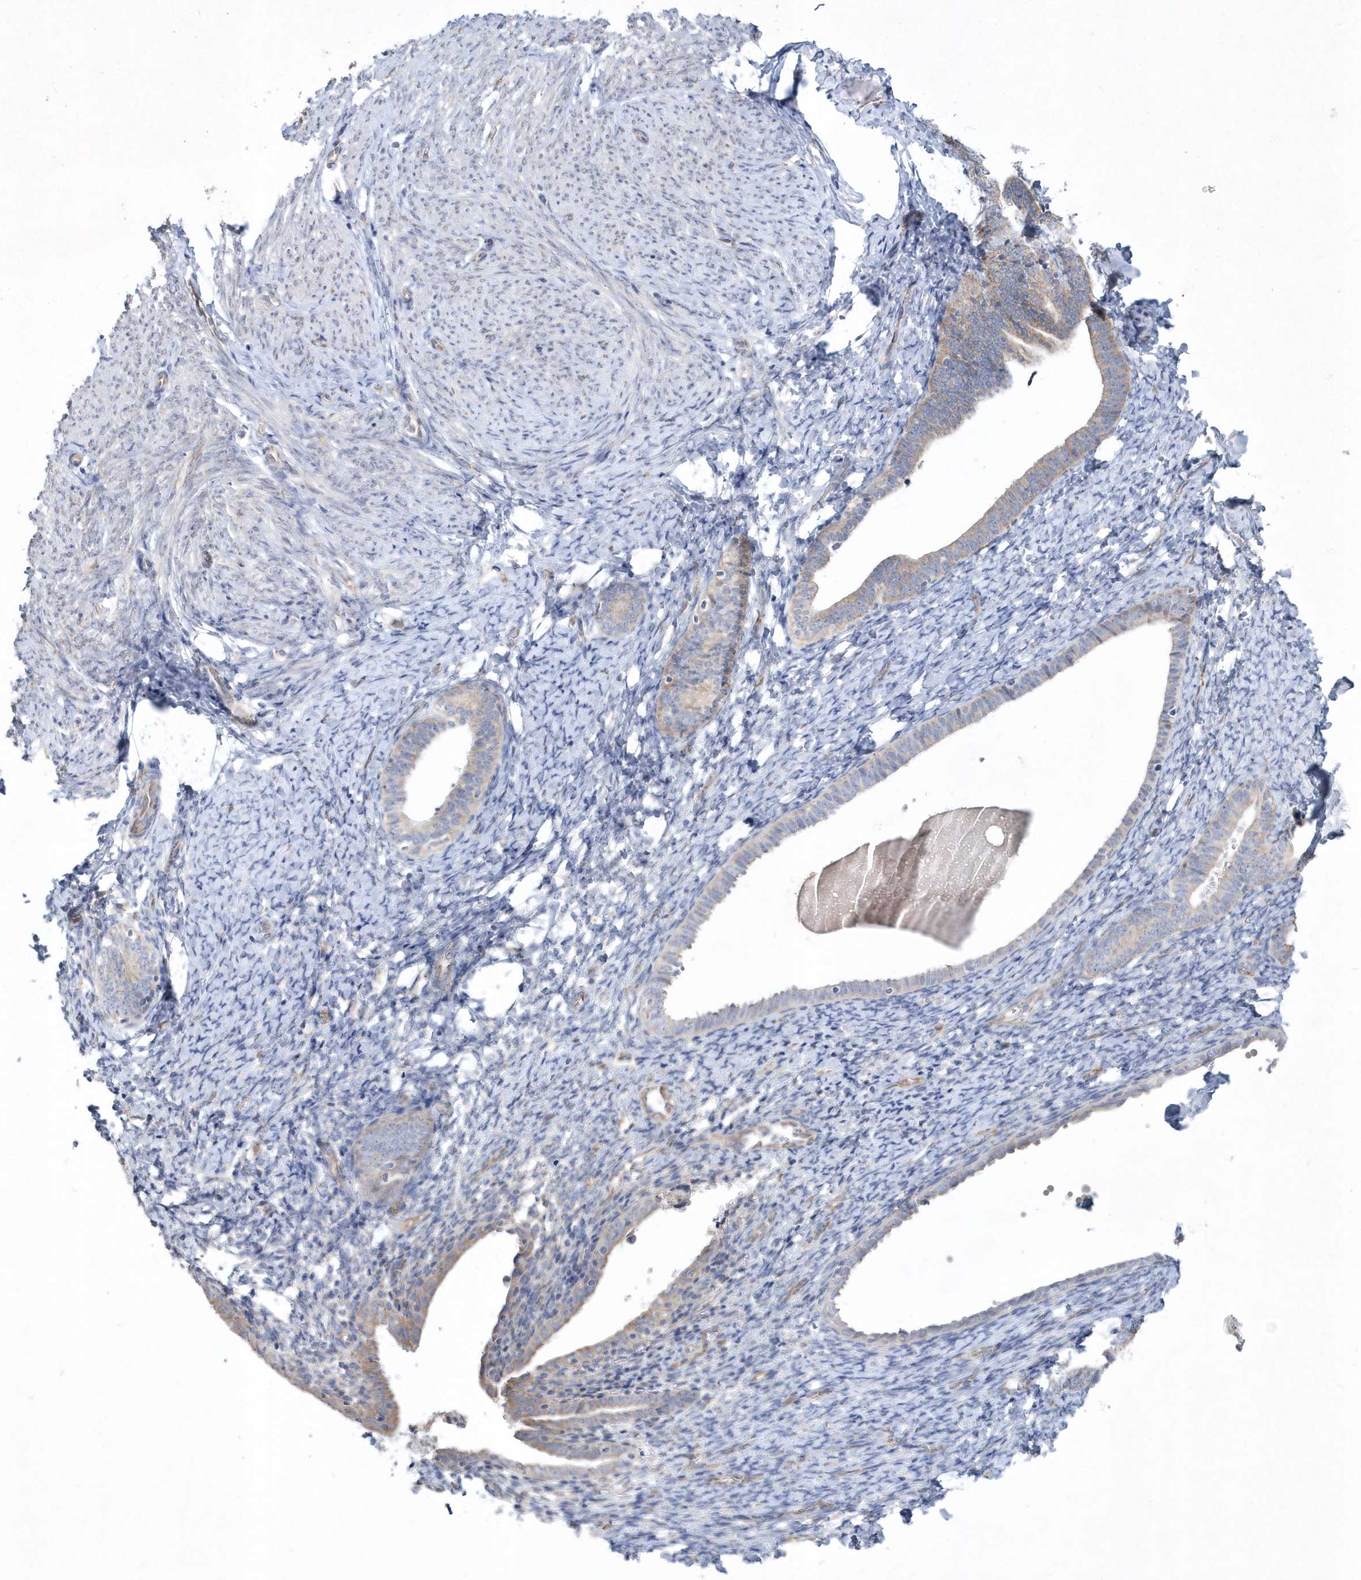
{"staining": {"intensity": "negative", "quantity": "none", "location": "none"}, "tissue": "endometrium", "cell_type": "Cells in endometrial stroma", "image_type": "normal", "snomed": [{"axis": "morphology", "description": "Normal tissue, NOS"}, {"axis": "topography", "description": "Endometrium"}], "caption": "DAB immunohistochemical staining of benign endometrium displays no significant expression in cells in endometrial stroma.", "gene": "DGAT1", "patient": {"sex": "female", "age": 72}}